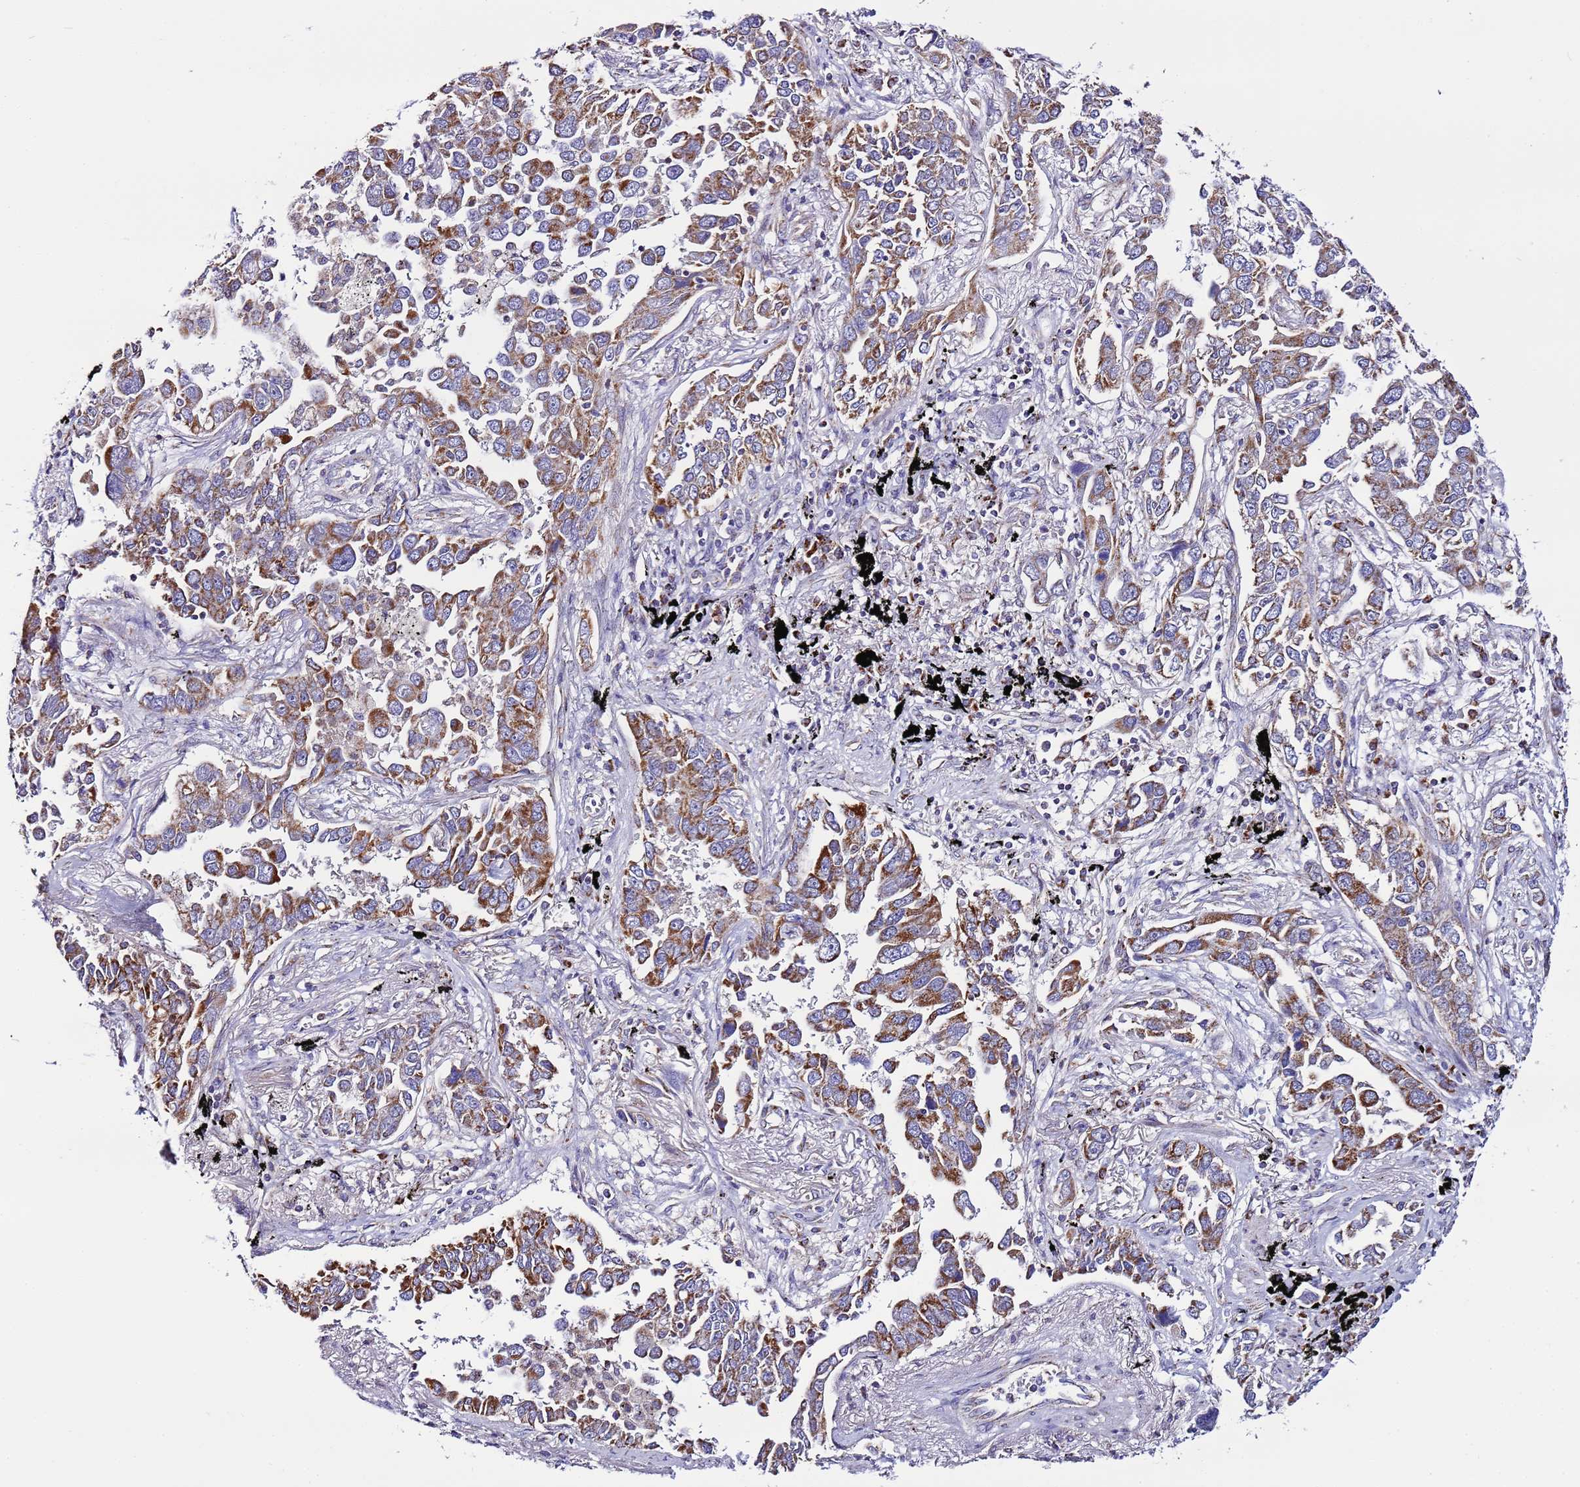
{"staining": {"intensity": "moderate", "quantity": ">75%", "location": "cytoplasmic/membranous"}, "tissue": "lung cancer", "cell_type": "Tumor cells", "image_type": "cancer", "snomed": [{"axis": "morphology", "description": "Adenocarcinoma, NOS"}, {"axis": "topography", "description": "Lung"}], "caption": "Moderate cytoplasmic/membranous protein positivity is present in about >75% of tumor cells in lung cancer.", "gene": "UEVLD", "patient": {"sex": "male", "age": 67}}